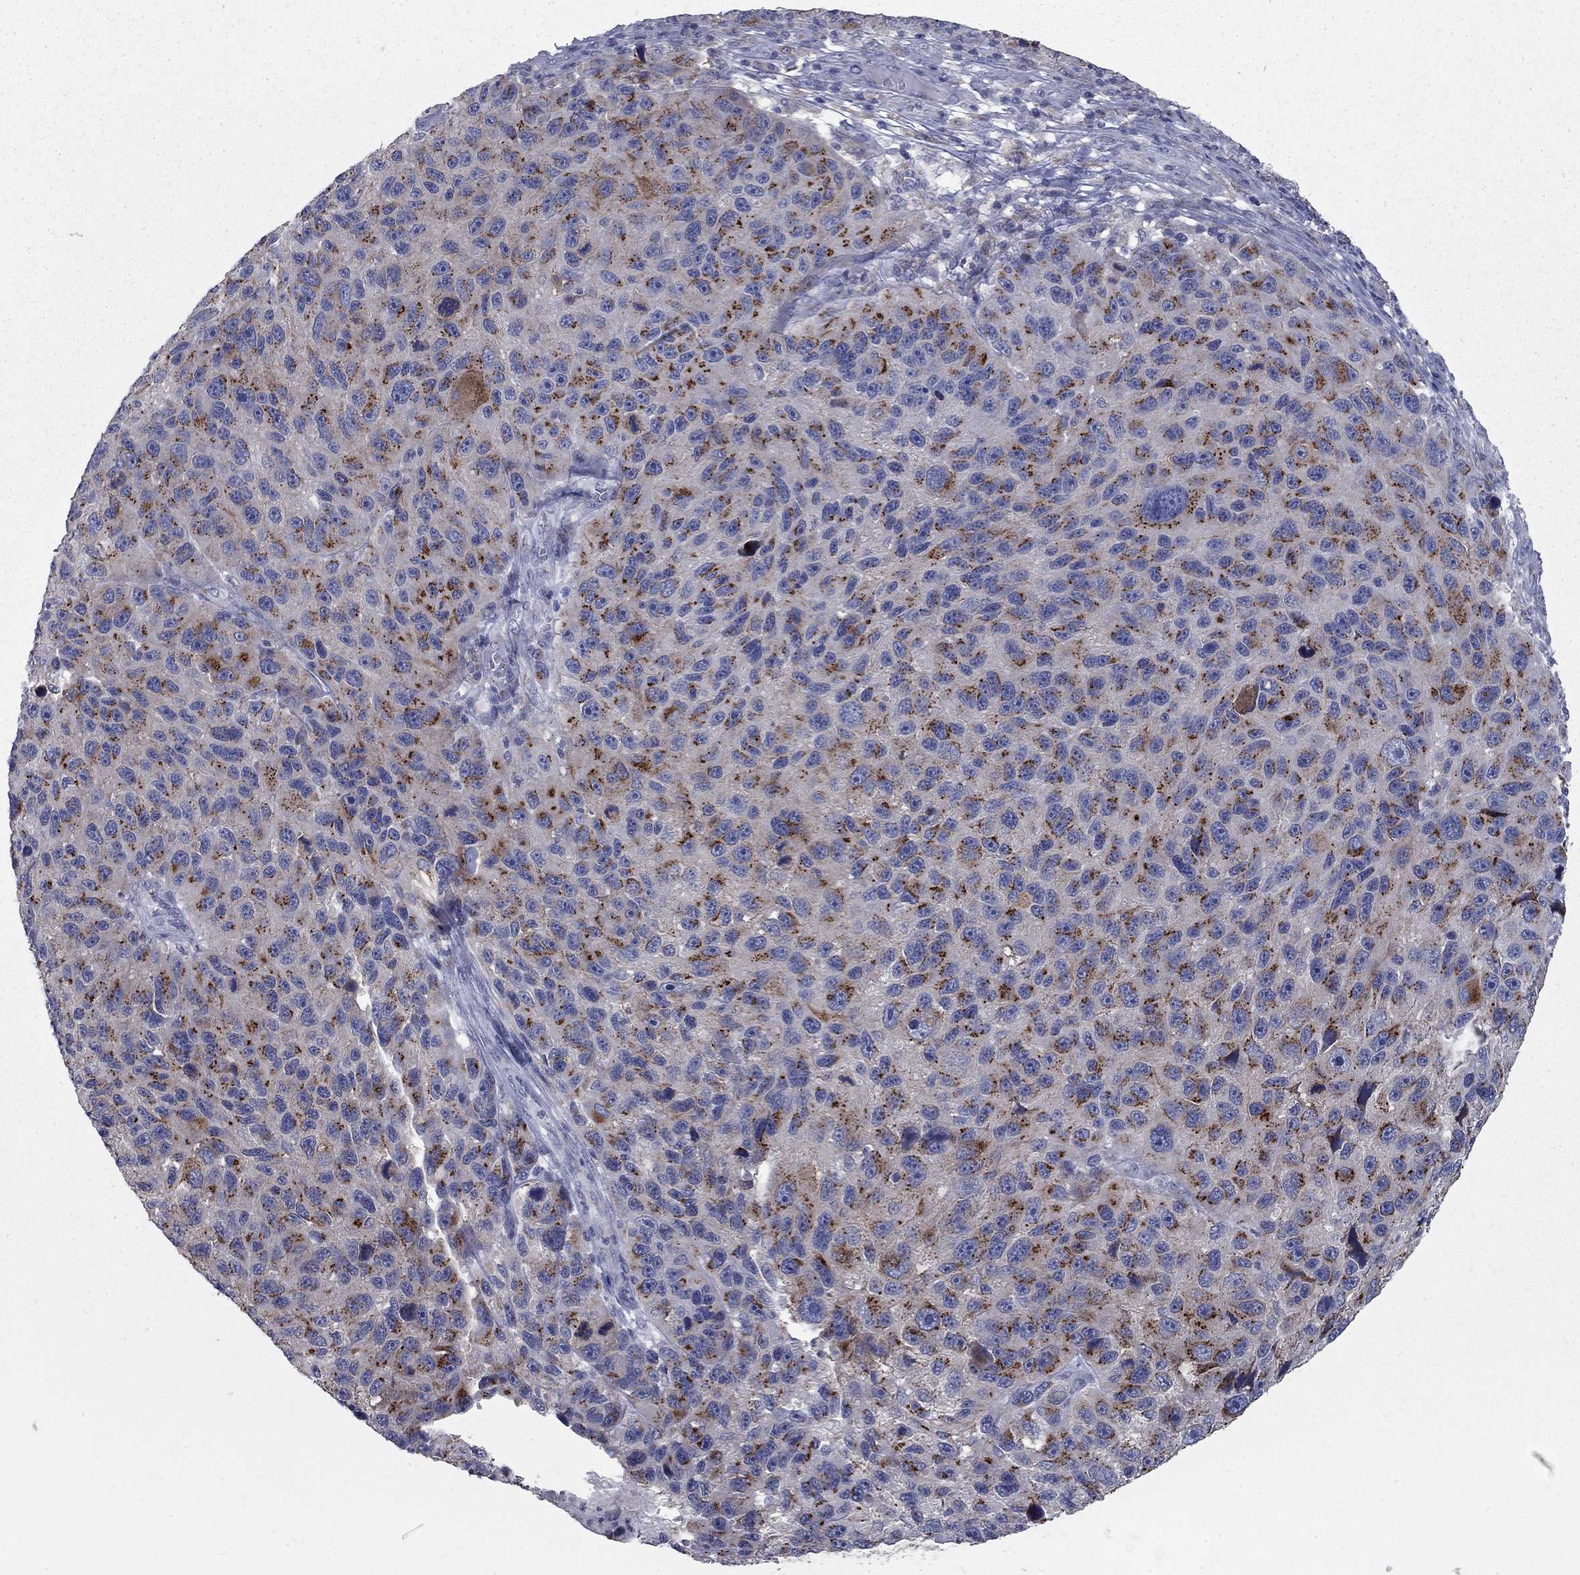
{"staining": {"intensity": "strong", "quantity": "25%-75%", "location": "cytoplasmic/membranous"}, "tissue": "melanoma", "cell_type": "Tumor cells", "image_type": "cancer", "snomed": [{"axis": "morphology", "description": "Malignant melanoma, NOS"}, {"axis": "topography", "description": "Skin"}], "caption": "Protein expression analysis of human melanoma reveals strong cytoplasmic/membranous positivity in about 25%-75% of tumor cells. (DAB IHC with brightfield microscopy, high magnification).", "gene": "KIAA0319L", "patient": {"sex": "male", "age": 53}}